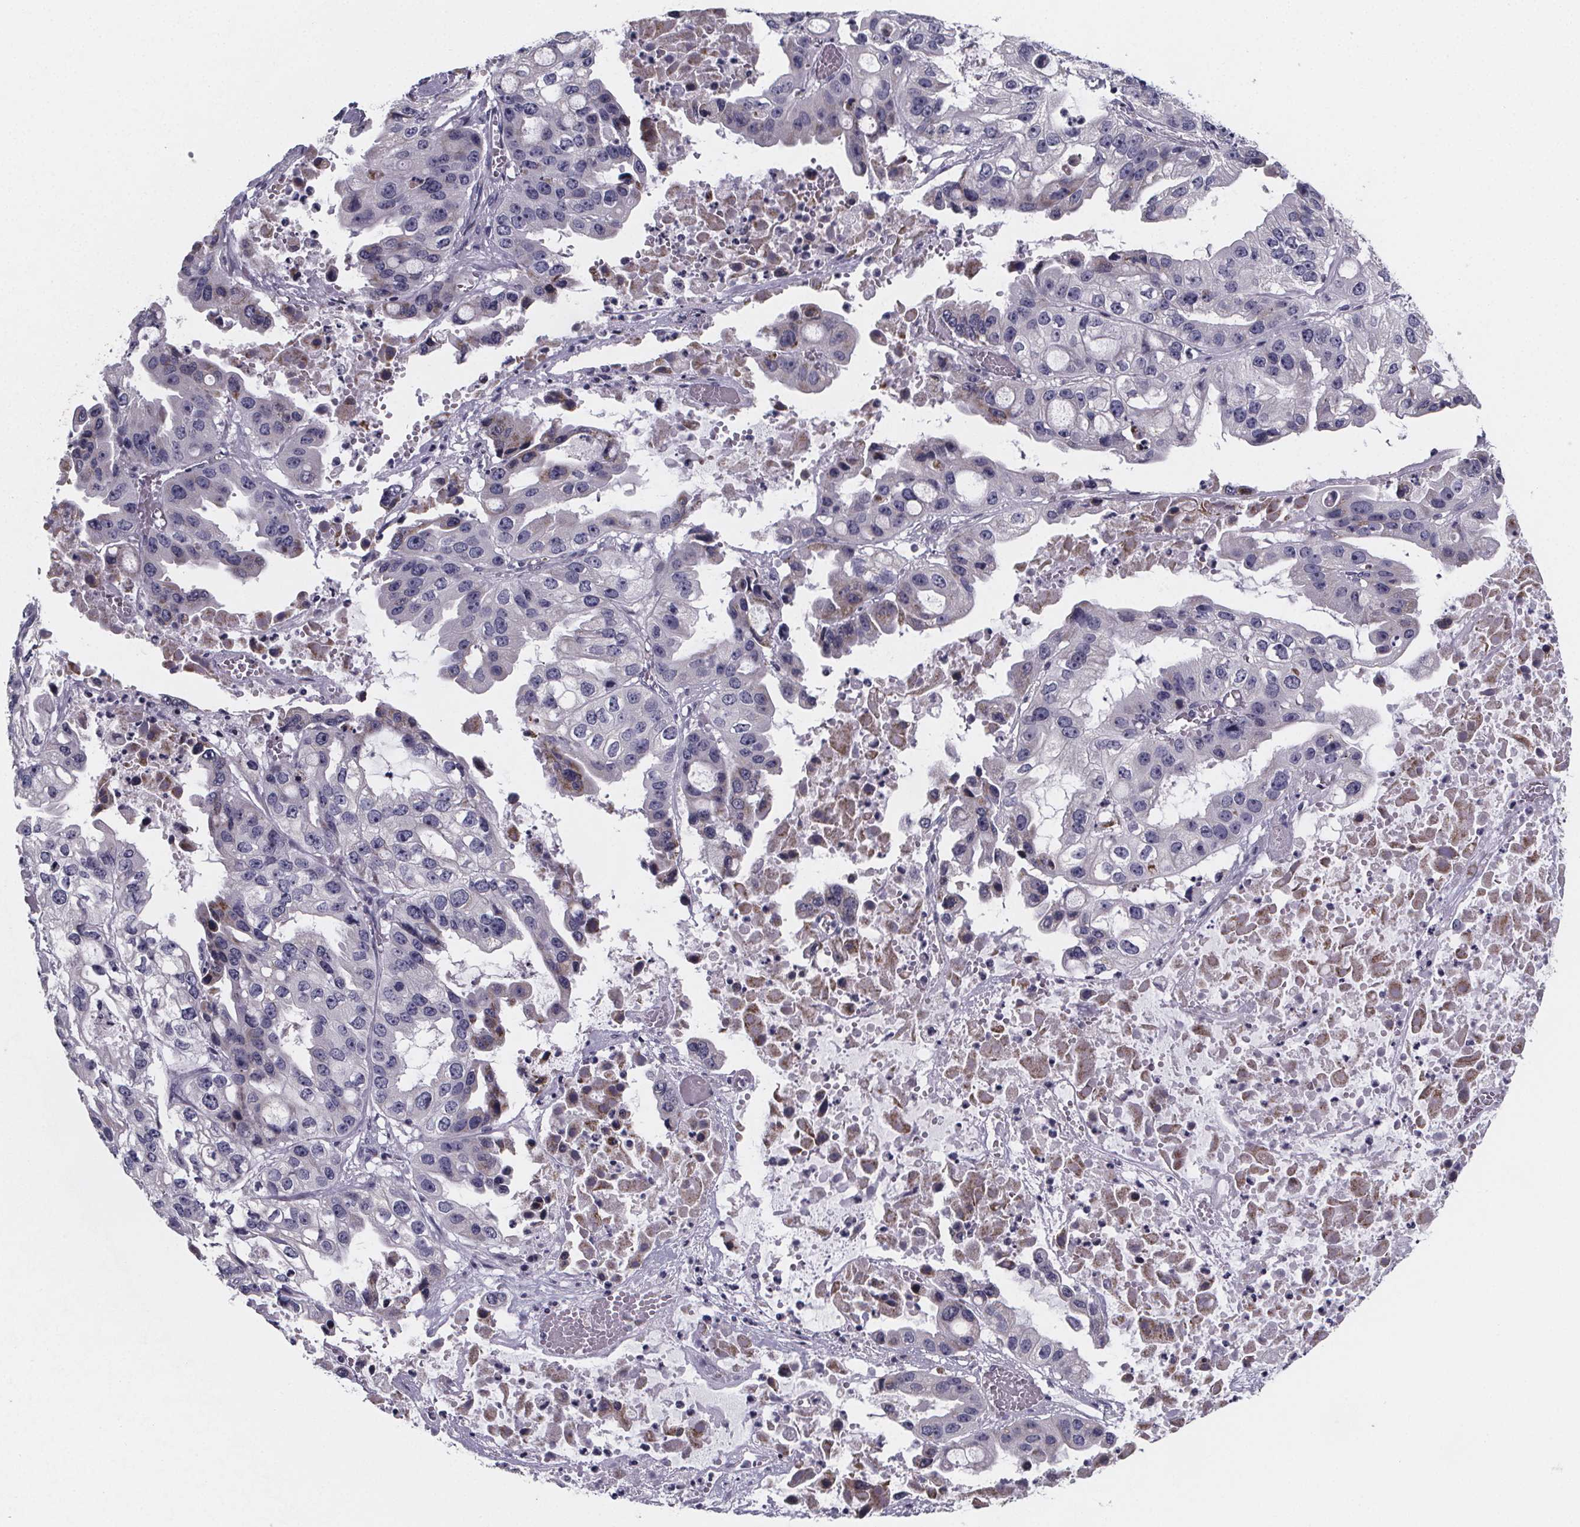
{"staining": {"intensity": "negative", "quantity": "none", "location": "none"}, "tissue": "ovarian cancer", "cell_type": "Tumor cells", "image_type": "cancer", "snomed": [{"axis": "morphology", "description": "Cystadenocarcinoma, serous, NOS"}, {"axis": "topography", "description": "Ovary"}], "caption": "This is an immunohistochemistry image of human serous cystadenocarcinoma (ovarian). There is no expression in tumor cells.", "gene": "PAH", "patient": {"sex": "female", "age": 56}}